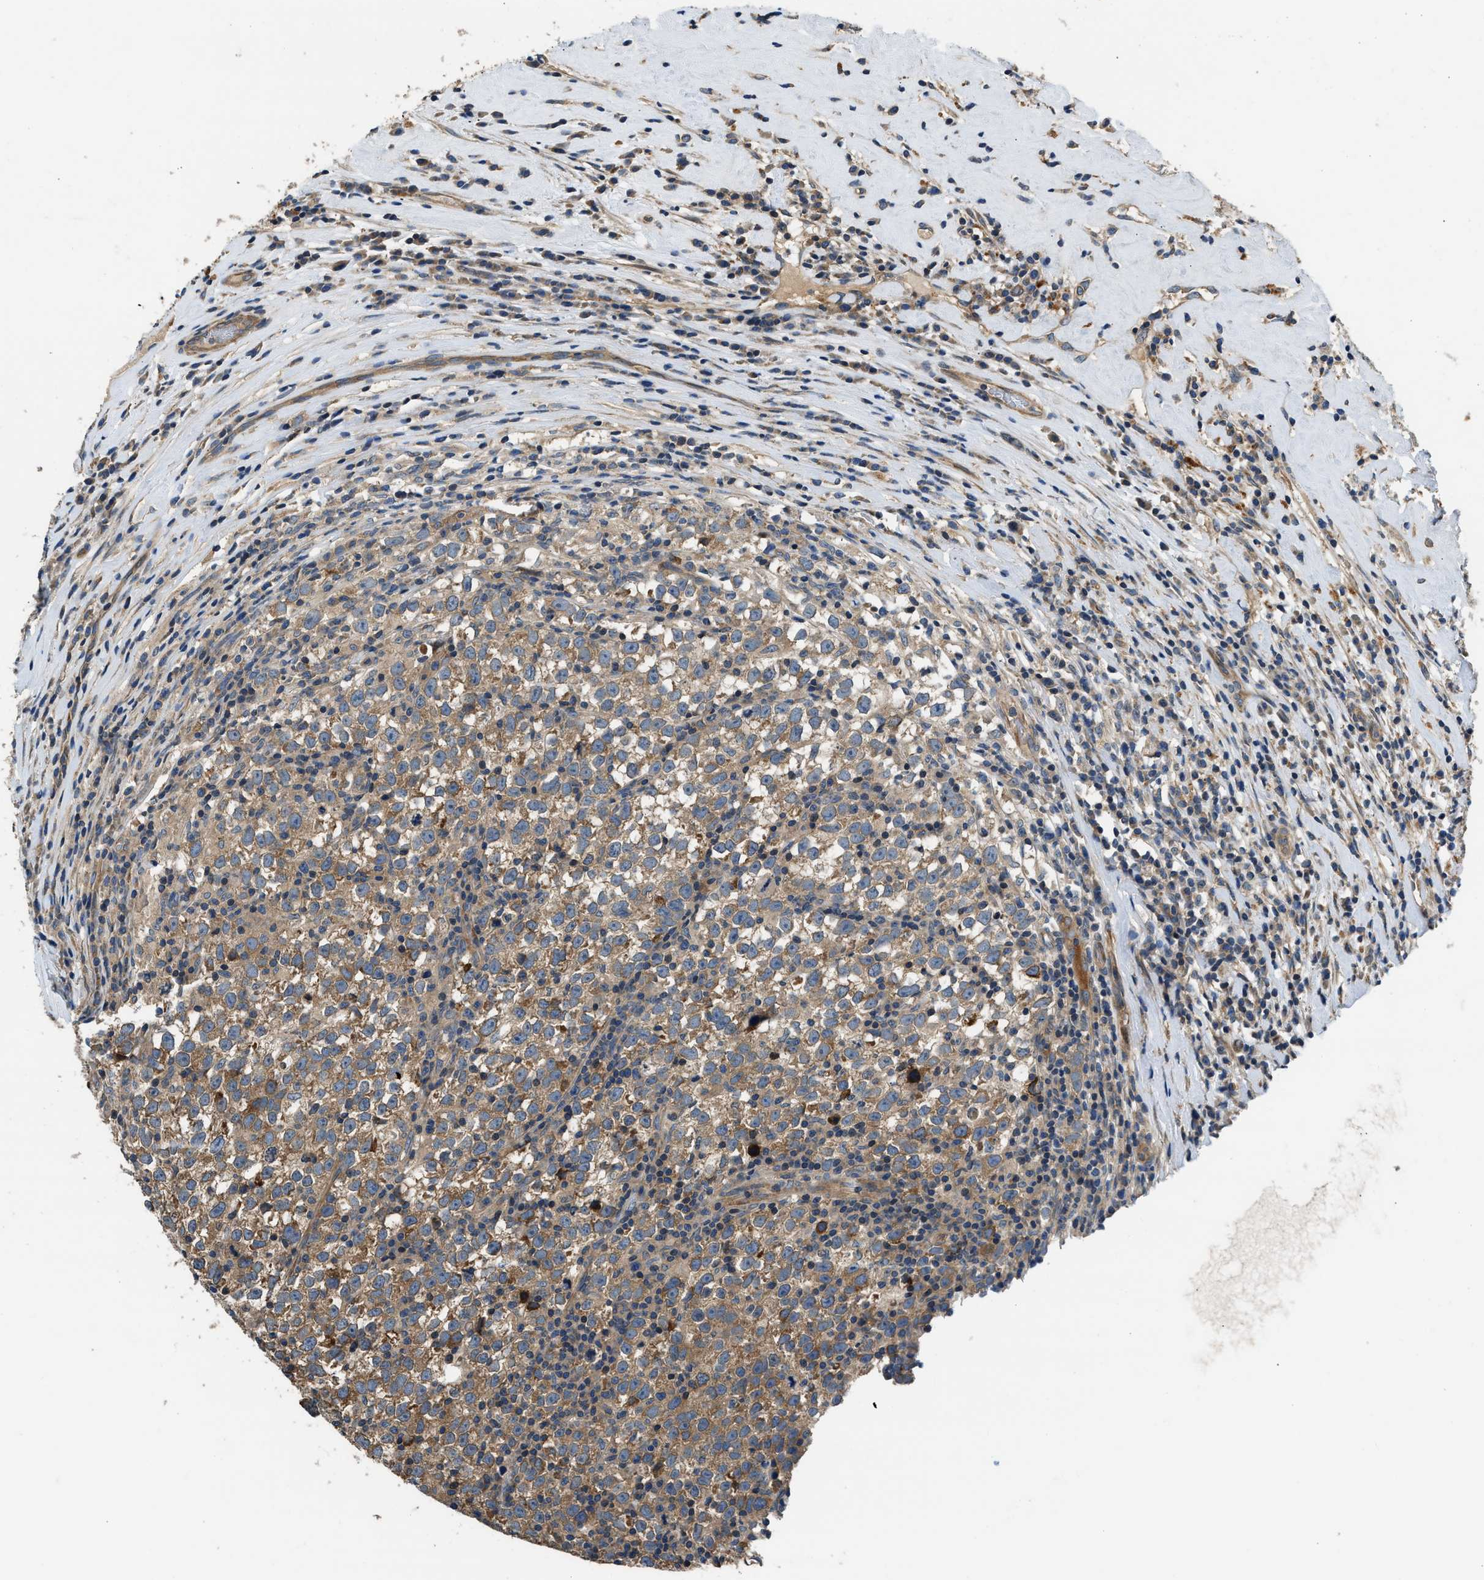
{"staining": {"intensity": "moderate", "quantity": ">75%", "location": "cytoplasmic/membranous"}, "tissue": "testis cancer", "cell_type": "Tumor cells", "image_type": "cancer", "snomed": [{"axis": "morphology", "description": "Normal tissue, NOS"}, {"axis": "morphology", "description": "Seminoma, NOS"}, {"axis": "topography", "description": "Testis"}], "caption": "Immunohistochemical staining of human seminoma (testis) shows medium levels of moderate cytoplasmic/membranous protein staining in about >75% of tumor cells.", "gene": "IL3RA", "patient": {"sex": "male", "age": 43}}